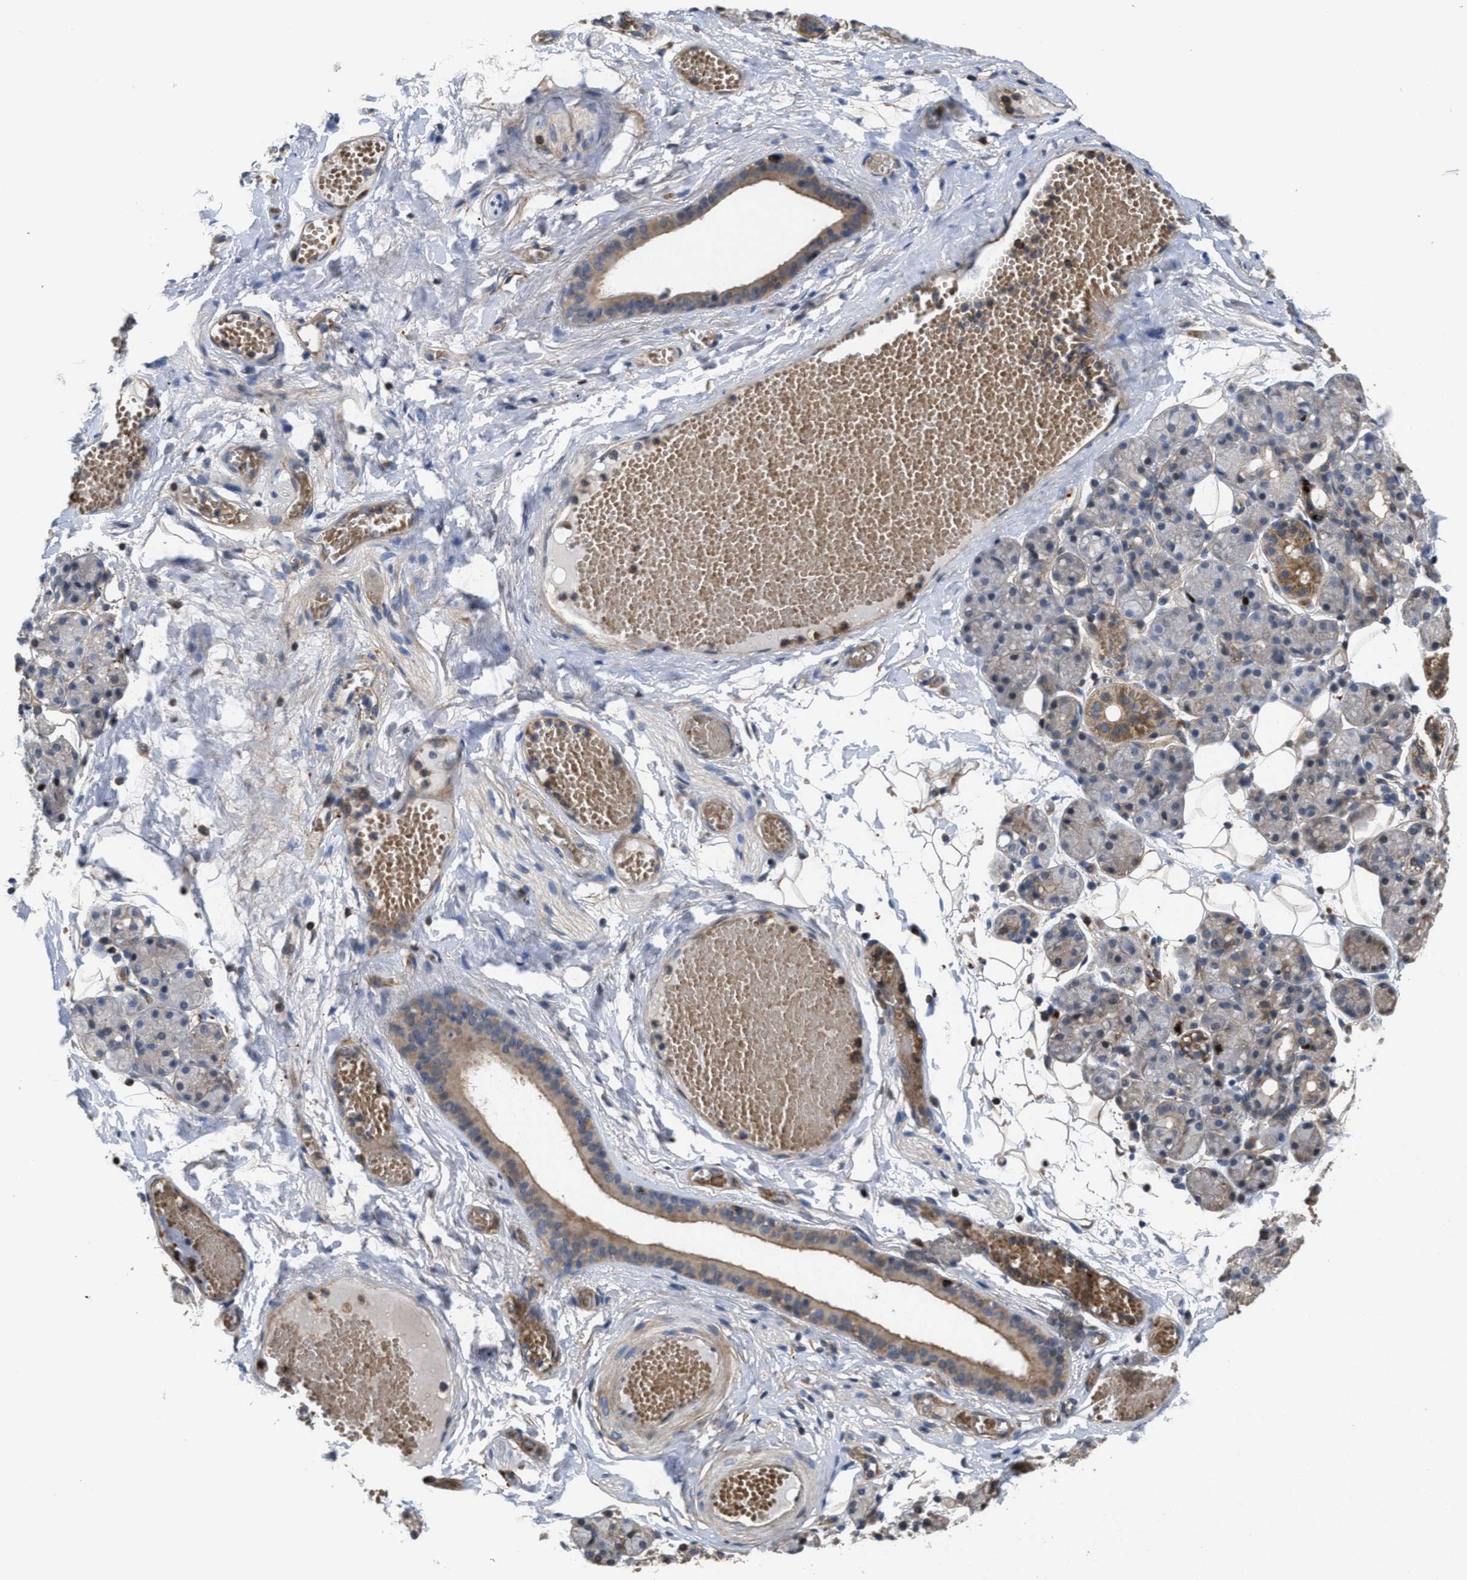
{"staining": {"intensity": "moderate", "quantity": "<25%", "location": "cytoplasmic/membranous"}, "tissue": "salivary gland", "cell_type": "Glandular cells", "image_type": "normal", "snomed": [{"axis": "morphology", "description": "Normal tissue, NOS"}, {"axis": "topography", "description": "Salivary gland"}], "caption": "The image displays staining of normal salivary gland, revealing moderate cytoplasmic/membranous protein positivity (brown color) within glandular cells.", "gene": "PTPRE", "patient": {"sex": "male", "age": 63}}